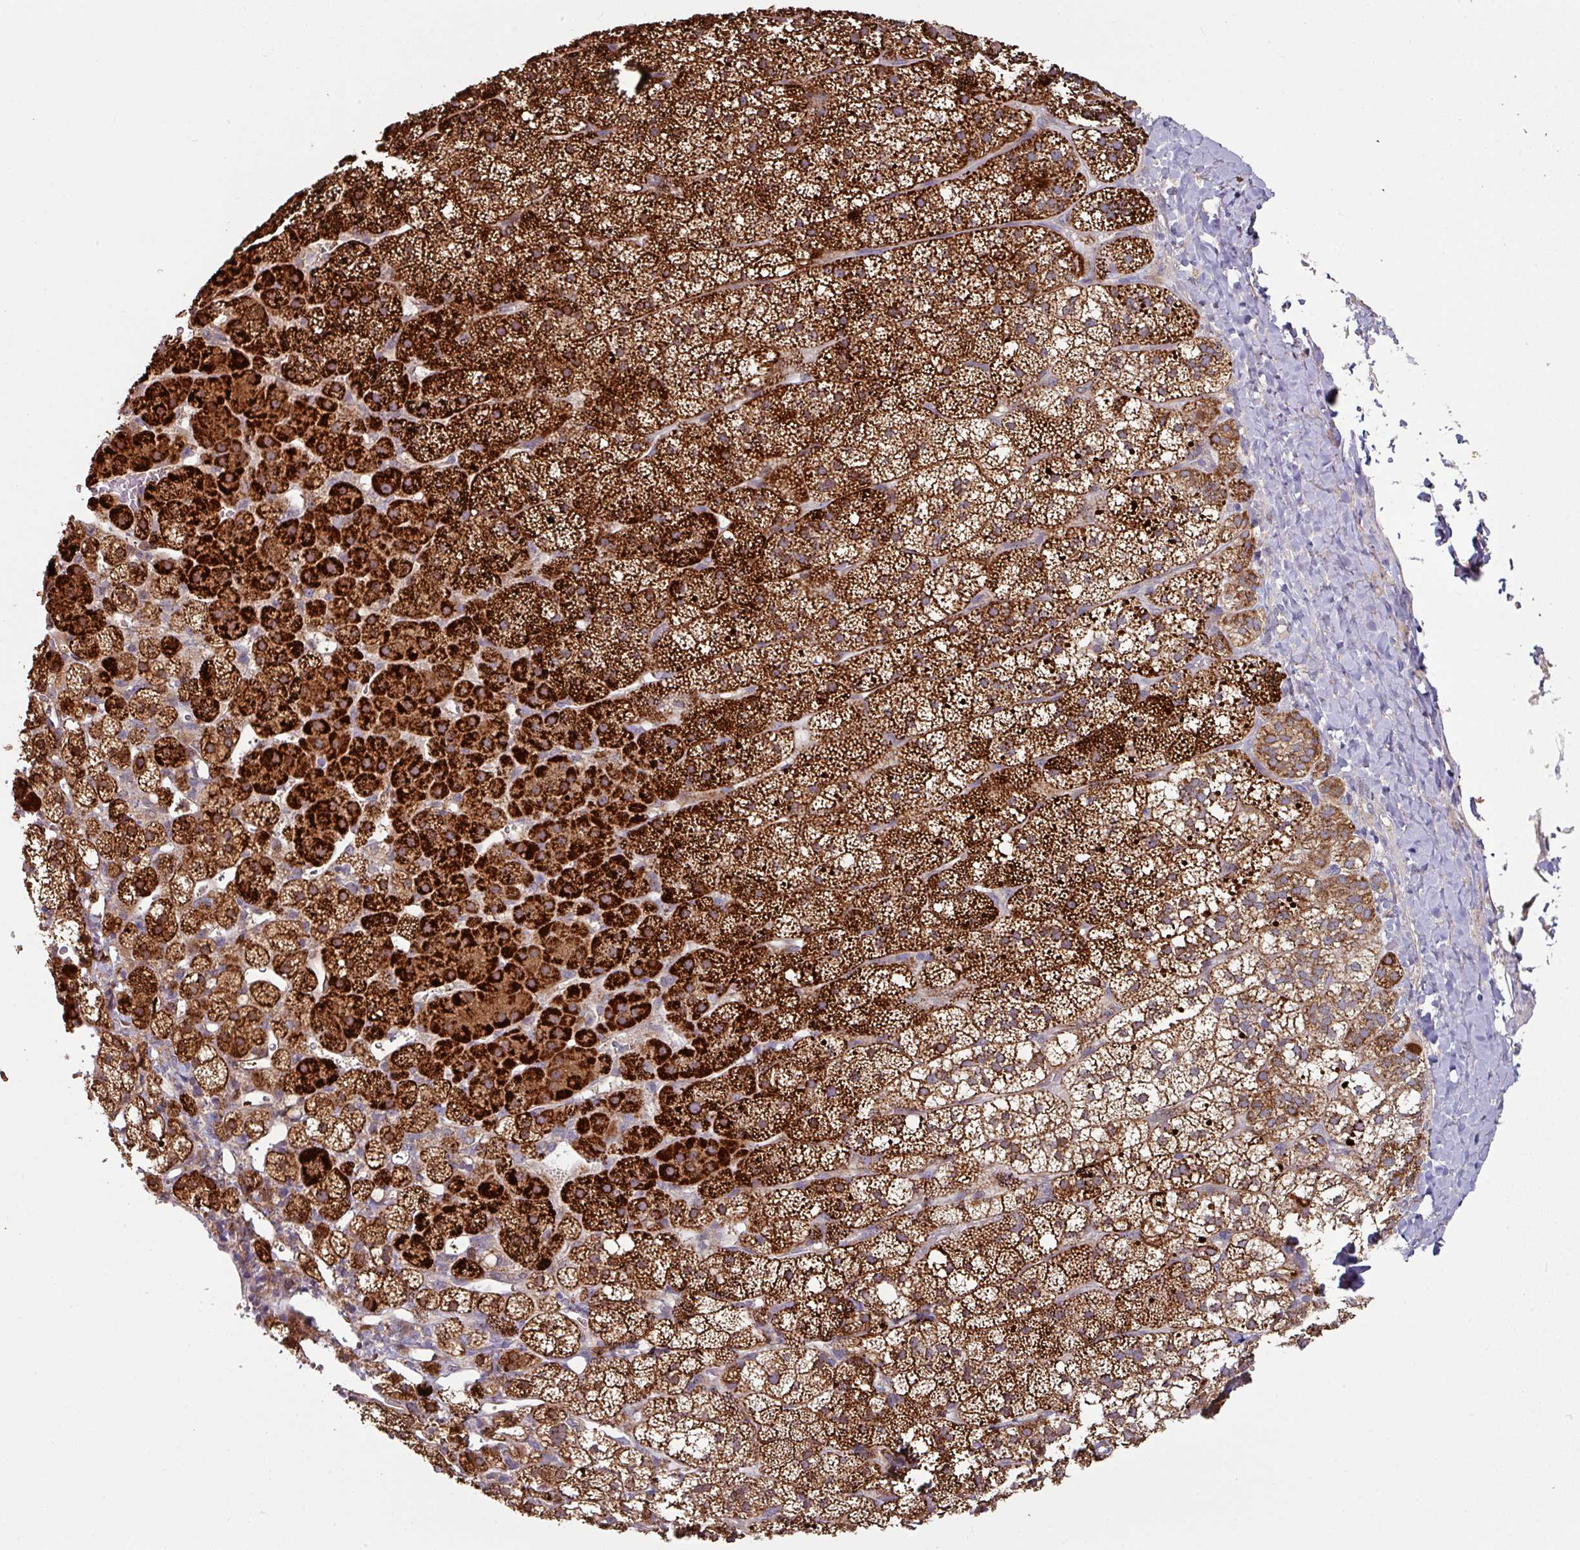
{"staining": {"intensity": "strong", "quantity": ">75%", "location": "cytoplasmic/membranous"}, "tissue": "adrenal gland", "cell_type": "Glandular cells", "image_type": "normal", "snomed": [{"axis": "morphology", "description": "Normal tissue, NOS"}, {"axis": "topography", "description": "Adrenal gland"}], "caption": "Protein staining demonstrates strong cytoplasmic/membranous expression in approximately >75% of glandular cells in normal adrenal gland. (brown staining indicates protein expression, while blue staining denotes nuclei).", "gene": "OR2D3", "patient": {"sex": "male", "age": 53}}